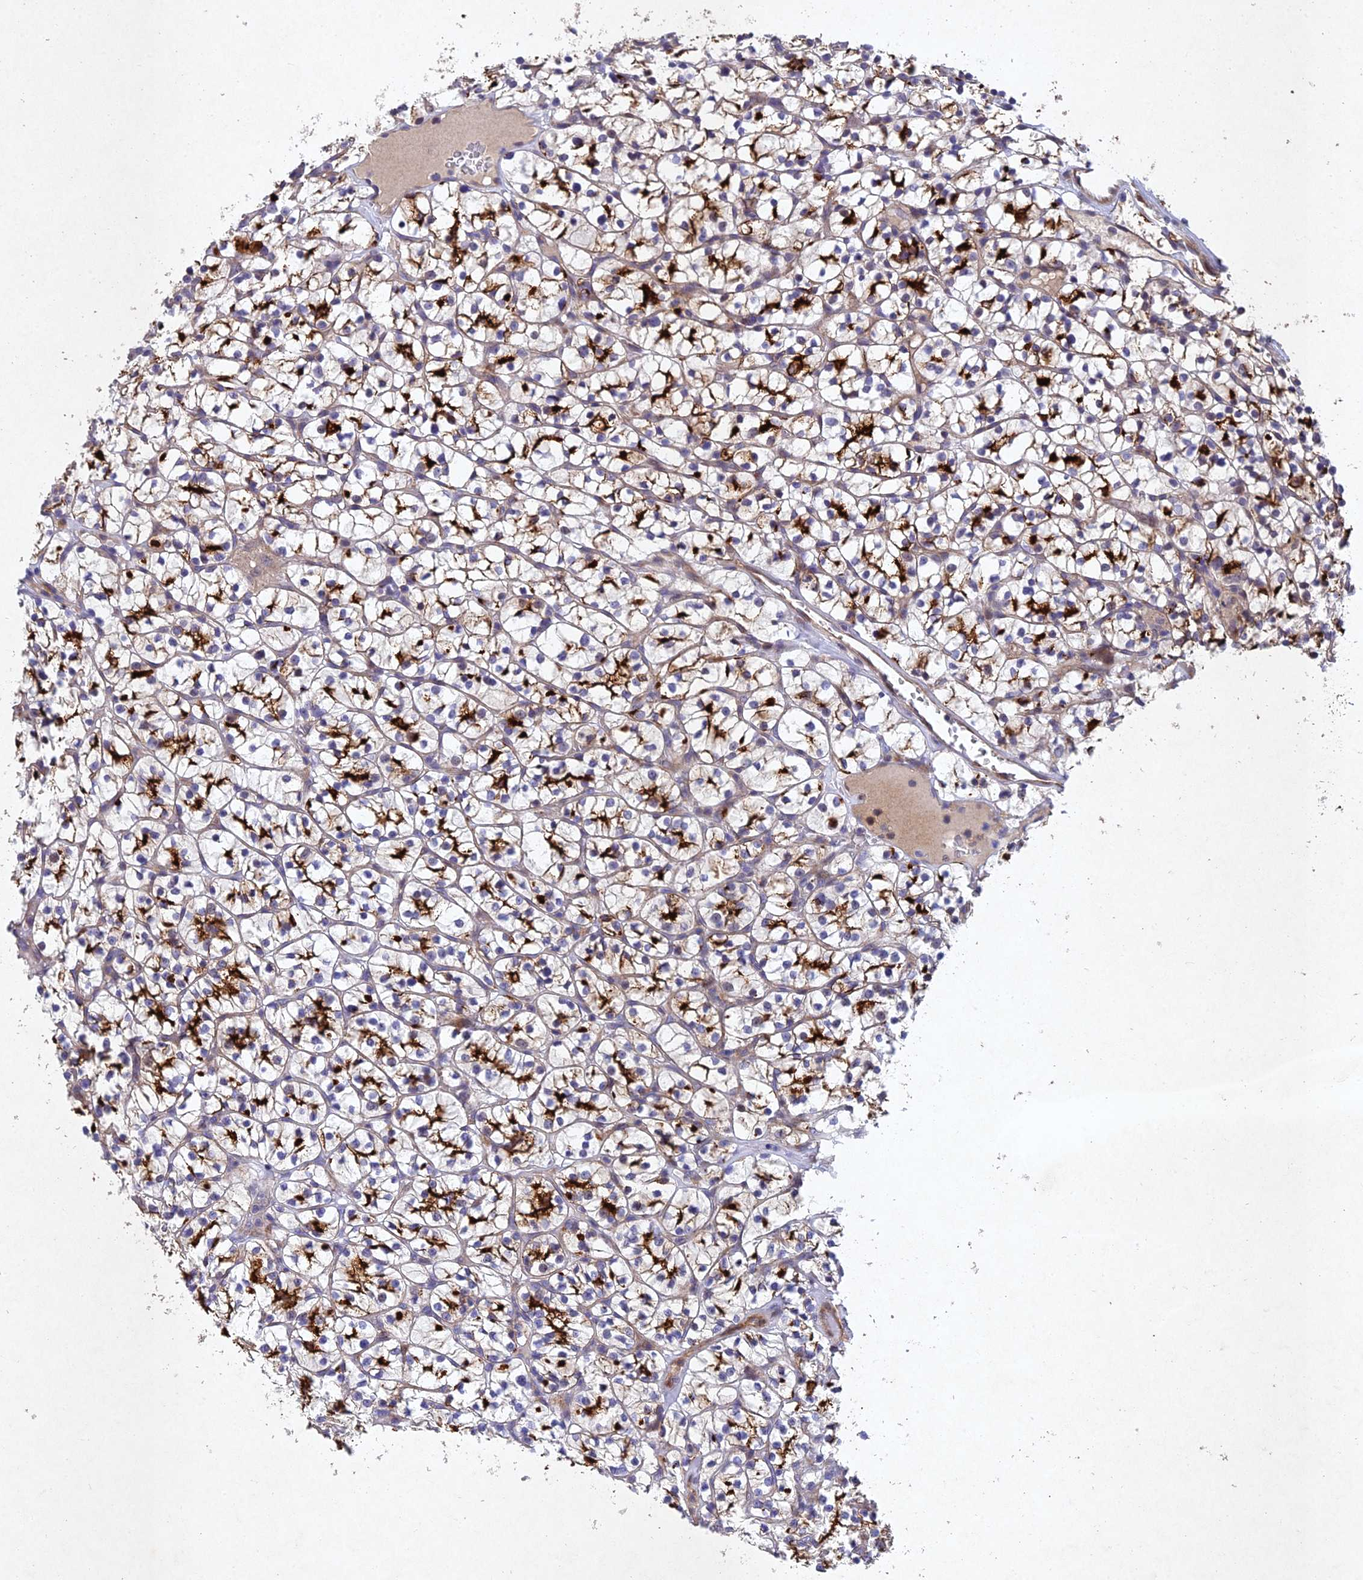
{"staining": {"intensity": "strong", "quantity": ">75%", "location": "cytoplasmic/membranous"}, "tissue": "renal cancer", "cell_type": "Tumor cells", "image_type": "cancer", "snomed": [{"axis": "morphology", "description": "Adenocarcinoma, NOS"}, {"axis": "topography", "description": "Kidney"}], "caption": "Immunohistochemical staining of human renal adenocarcinoma displays strong cytoplasmic/membranous protein staining in approximately >75% of tumor cells.", "gene": "NSMCE1", "patient": {"sex": "female", "age": 64}}